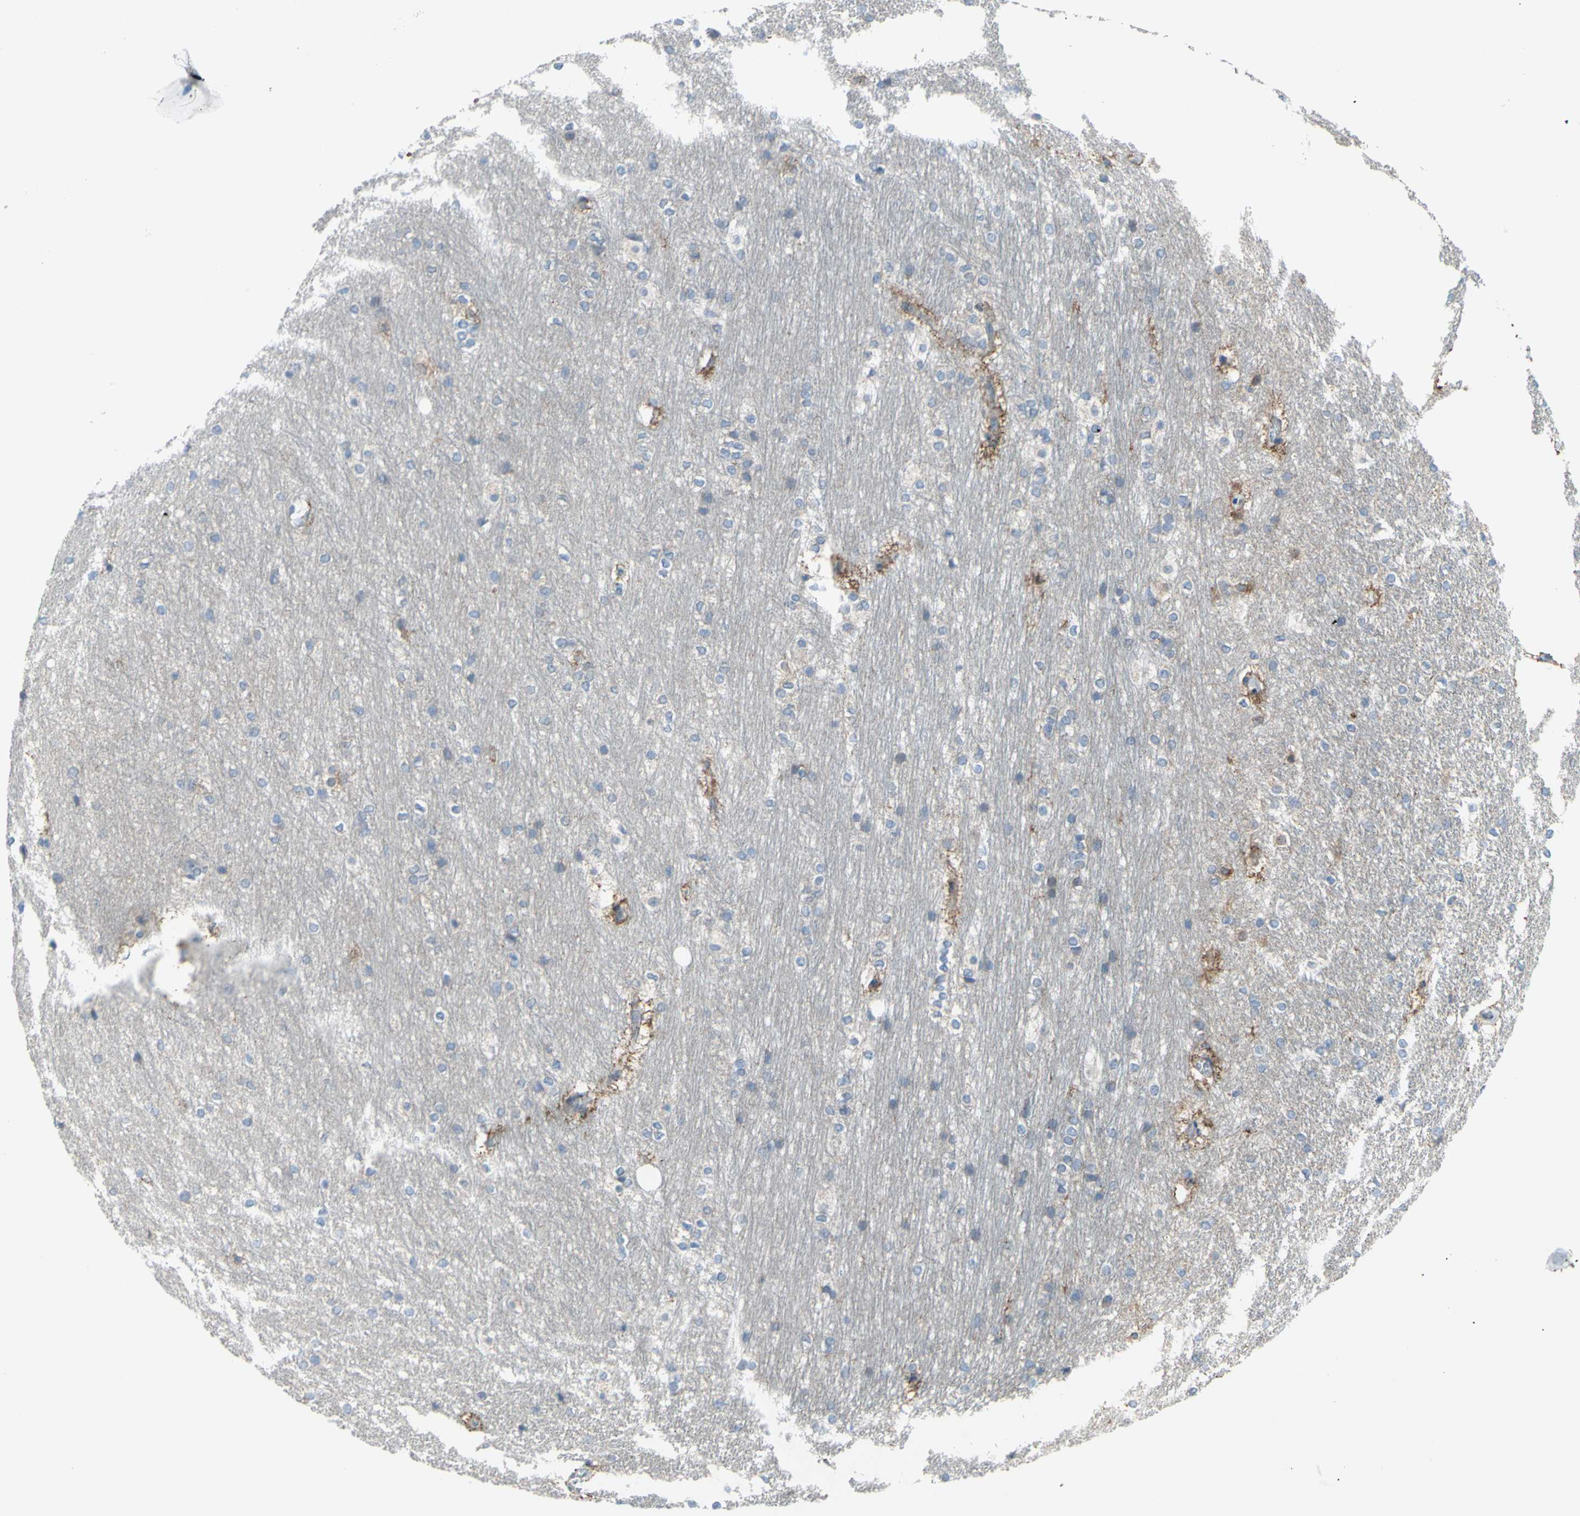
{"staining": {"intensity": "moderate", "quantity": "<25%", "location": "cytoplasmic/membranous"}, "tissue": "hippocampus", "cell_type": "Glial cells", "image_type": "normal", "snomed": [{"axis": "morphology", "description": "Normal tissue, NOS"}, {"axis": "topography", "description": "Hippocampus"}], "caption": "A low amount of moderate cytoplasmic/membranous staining is identified in approximately <25% of glial cells in unremarkable hippocampus. The staining was performed using DAB to visualize the protein expression in brown, while the nuclei were stained in blue with hematoxylin (Magnification: 20x).", "gene": "GRAMD2B", "patient": {"sex": "female", "age": 19}}